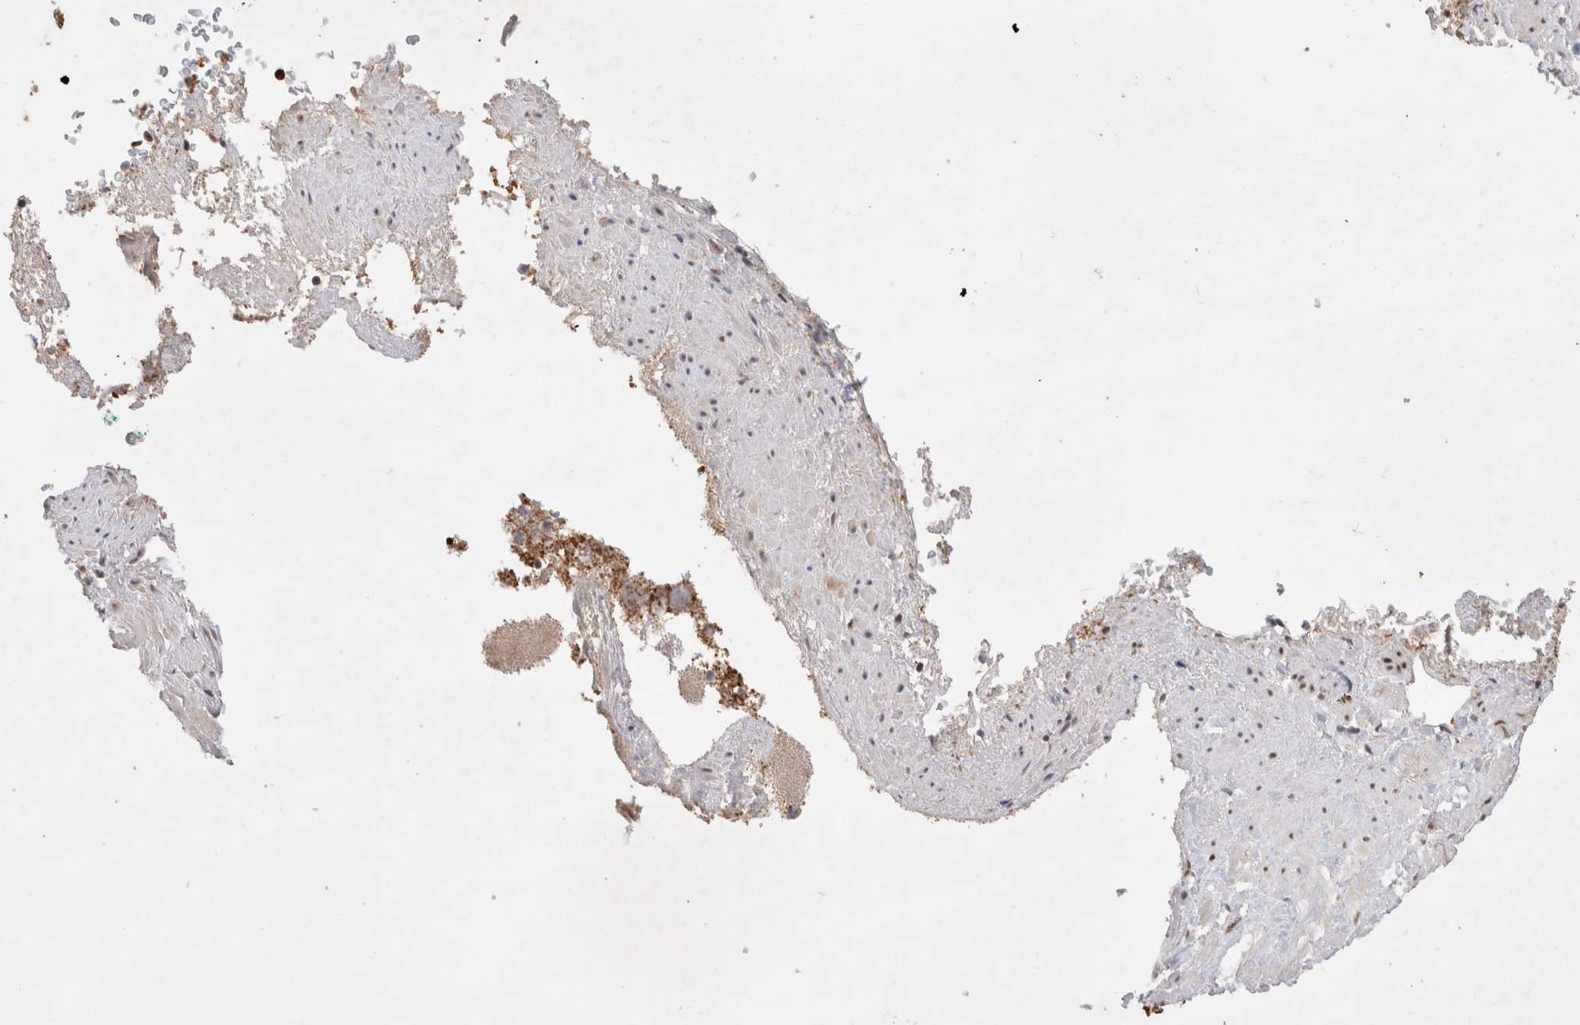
{"staining": {"intensity": "strong", "quantity": ">75%", "location": "cytoplasmic/membranous,nuclear"}, "tissue": "adrenal gland", "cell_type": "Glandular cells", "image_type": "normal", "snomed": [{"axis": "morphology", "description": "Normal tissue, NOS"}, {"axis": "topography", "description": "Adrenal gland"}], "caption": "IHC (DAB) staining of unremarkable human adrenal gland demonstrates strong cytoplasmic/membranous,nuclear protein expression in approximately >75% of glandular cells.", "gene": "GTF2I", "patient": {"sex": "male", "age": 56}}